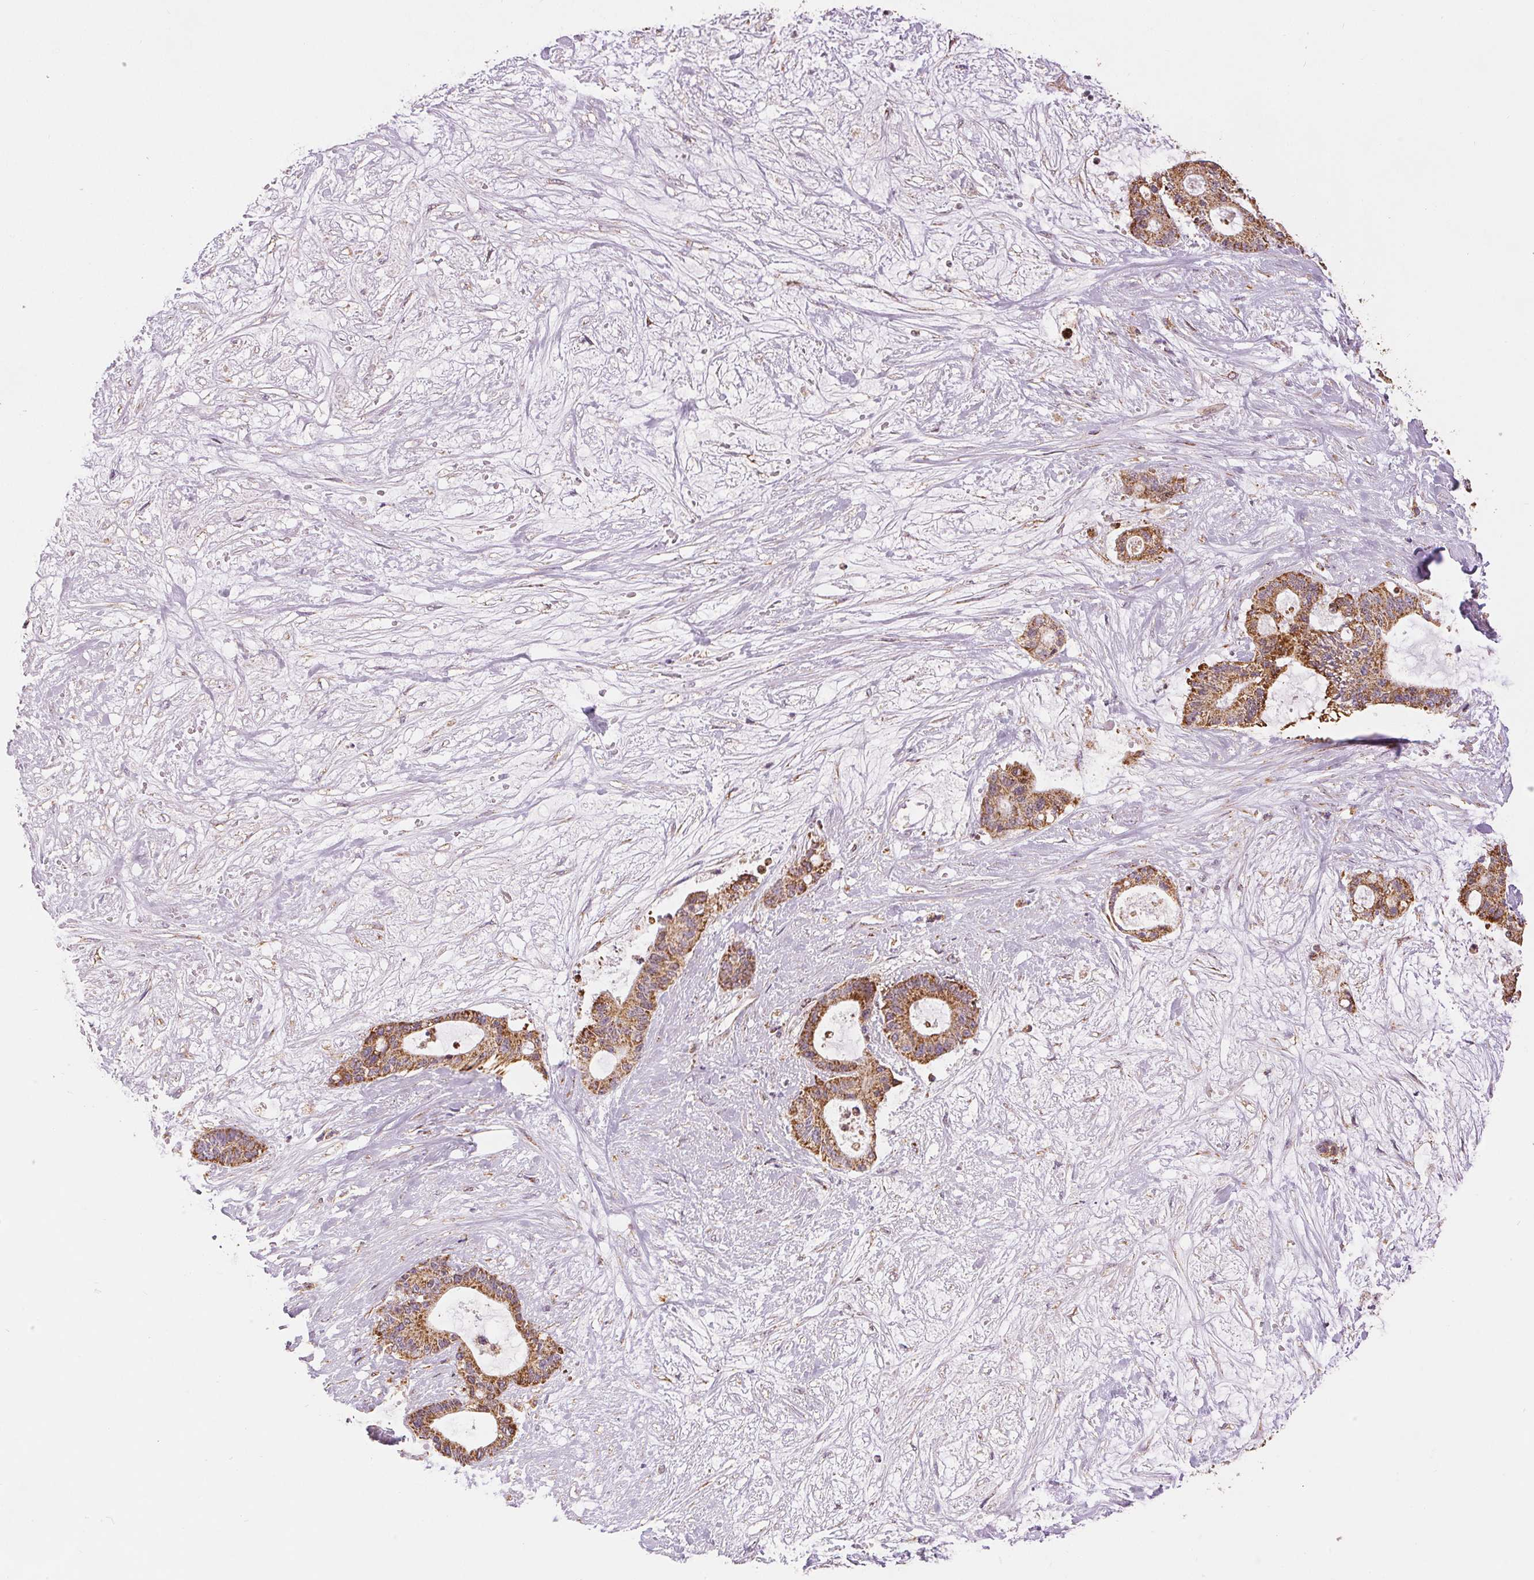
{"staining": {"intensity": "strong", "quantity": ">75%", "location": "cytoplasmic/membranous"}, "tissue": "liver cancer", "cell_type": "Tumor cells", "image_type": "cancer", "snomed": [{"axis": "morphology", "description": "Normal tissue, NOS"}, {"axis": "morphology", "description": "Cholangiocarcinoma"}, {"axis": "topography", "description": "Liver"}, {"axis": "topography", "description": "Peripheral nerve tissue"}], "caption": "Tumor cells display high levels of strong cytoplasmic/membranous expression in approximately >75% of cells in liver cancer.", "gene": "SDHB", "patient": {"sex": "female", "age": 73}}